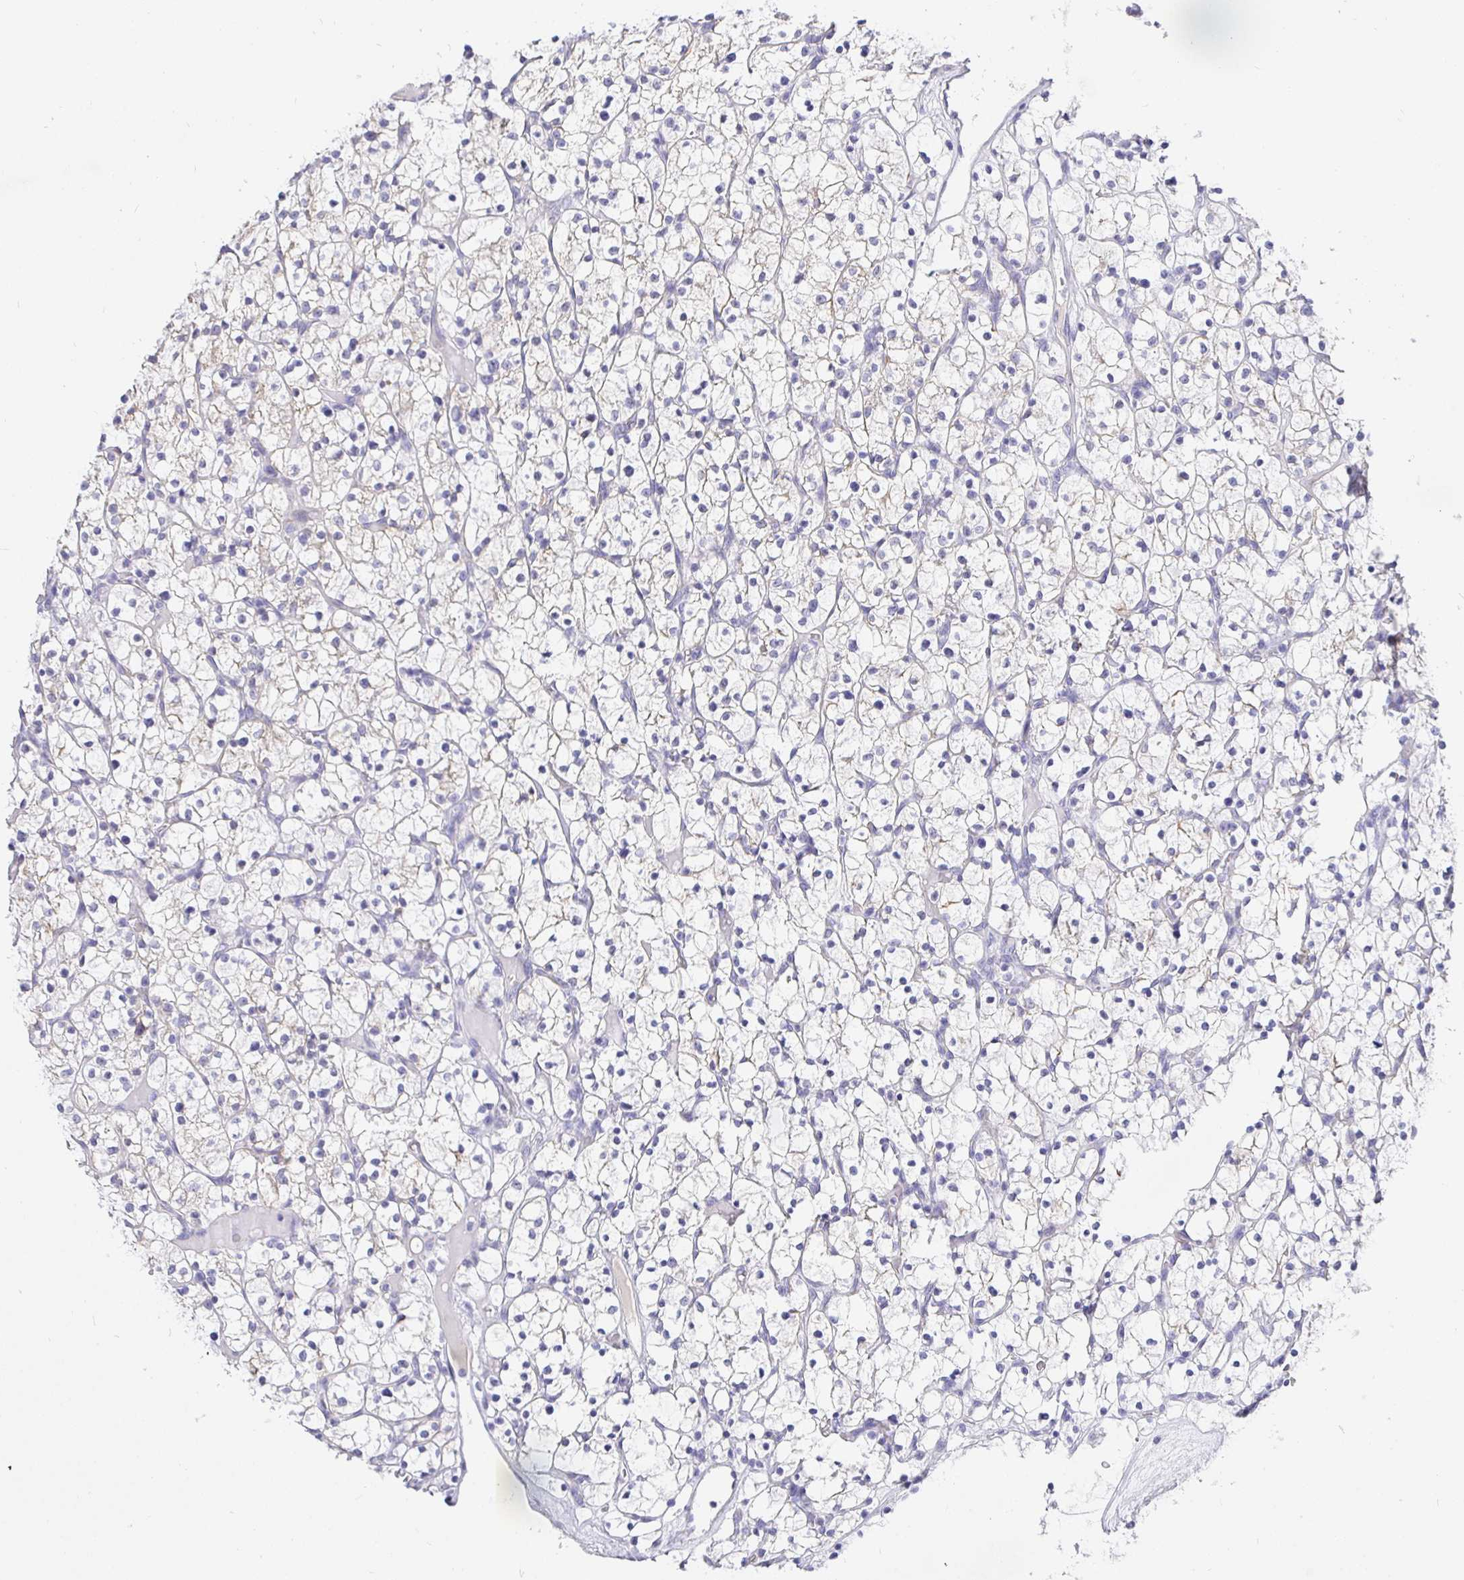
{"staining": {"intensity": "negative", "quantity": "none", "location": "none"}, "tissue": "renal cancer", "cell_type": "Tumor cells", "image_type": "cancer", "snomed": [{"axis": "morphology", "description": "Adenocarcinoma, NOS"}, {"axis": "topography", "description": "Kidney"}], "caption": "The image demonstrates no staining of tumor cells in renal adenocarcinoma.", "gene": "EZHIP", "patient": {"sex": "female", "age": 64}}